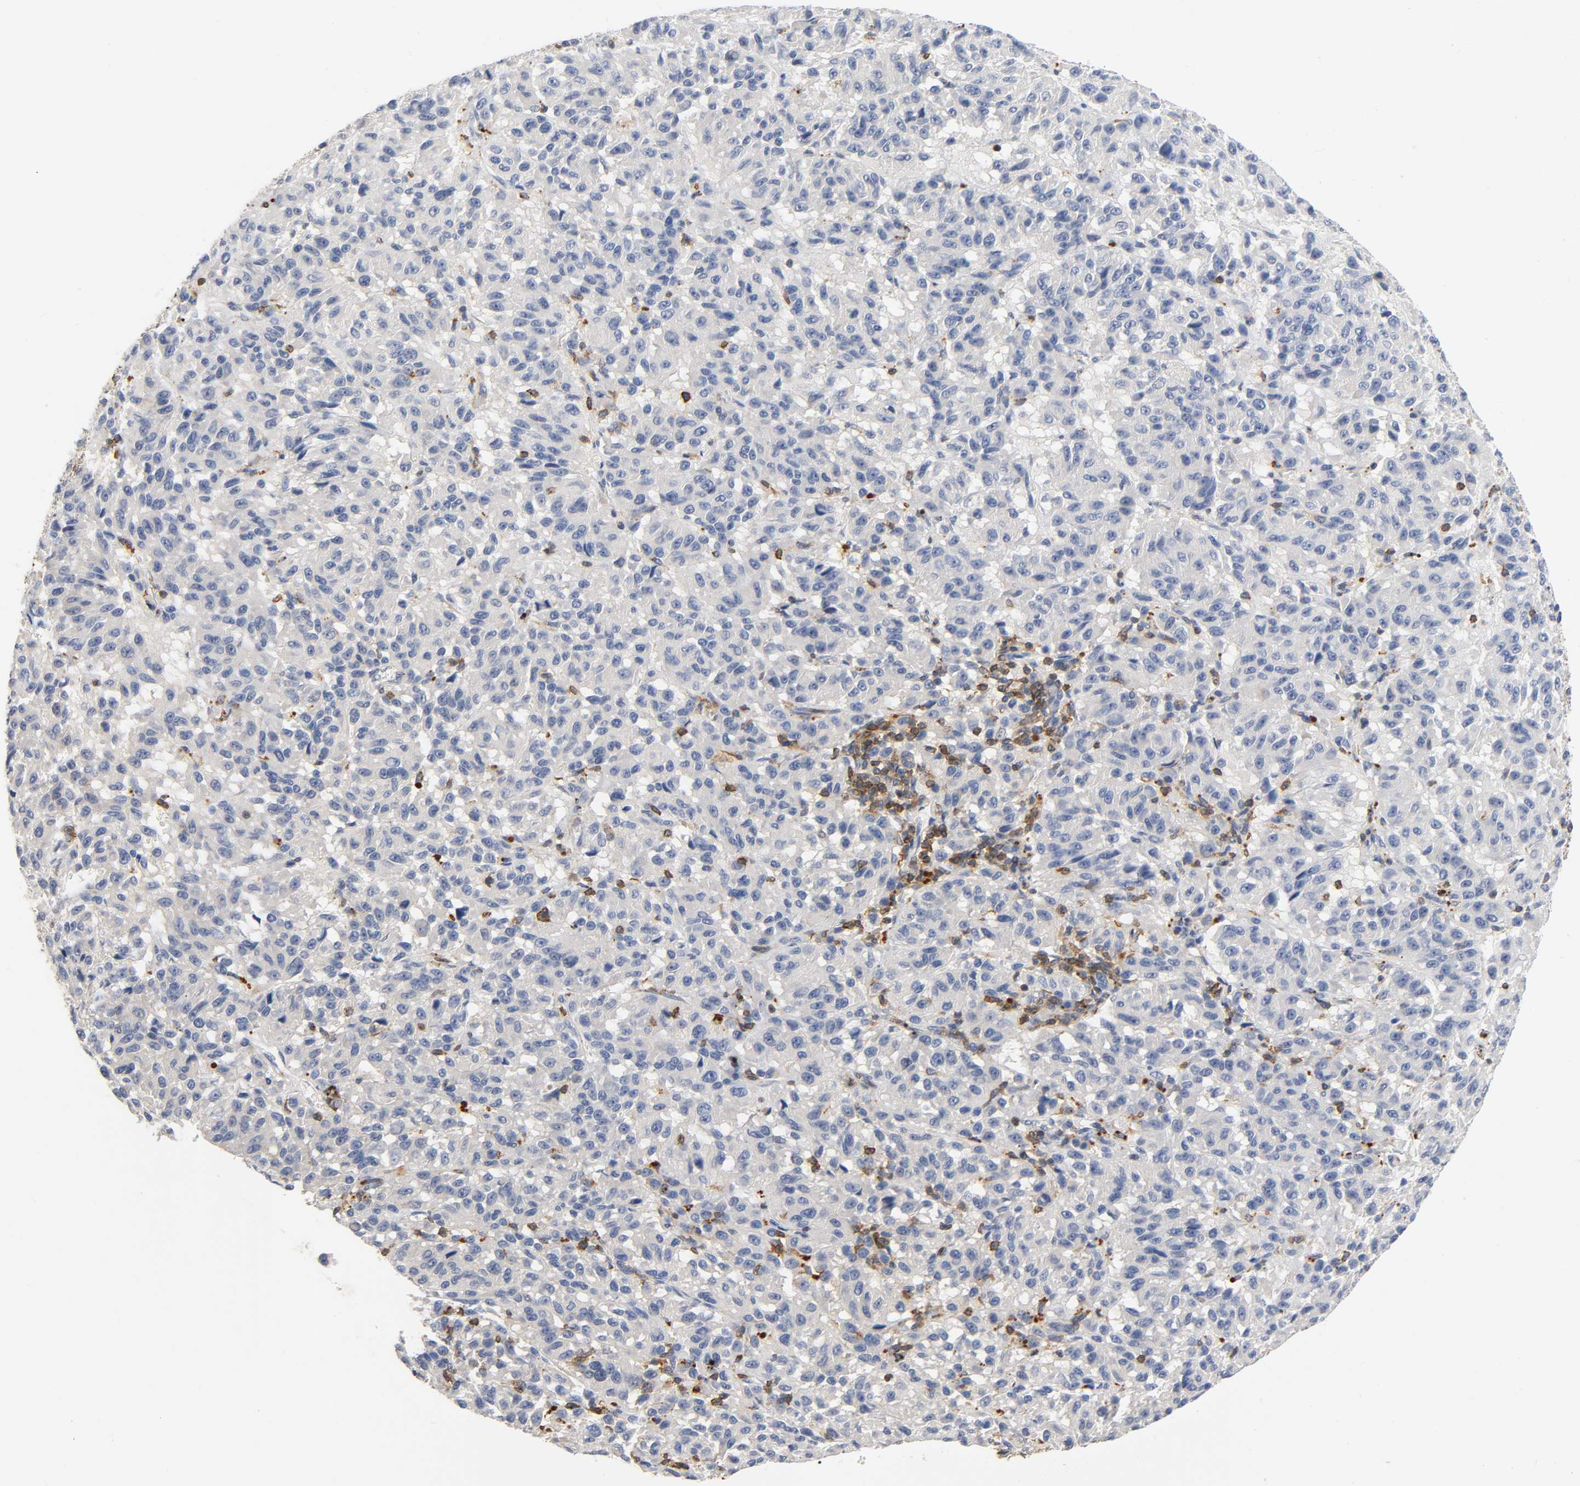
{"staining": {"intensity": "negative", "quantity": "none", "location": "none"}, "tissue": "melanoma", "cell_type": "Tumor cells", "image_type": "cancer", "snomed": [{"axis": "morphology", "description": "Malignant melanoma, Metastatic site"}, {"axis": "topography", "description": "Lung"}], "caption": "A photomicrograph of human malignant melanoma (metastatic site) is negative for staining in tumor cells.", "gene": "UCKL1", "patient": {"sex": "male", "age": 64}}